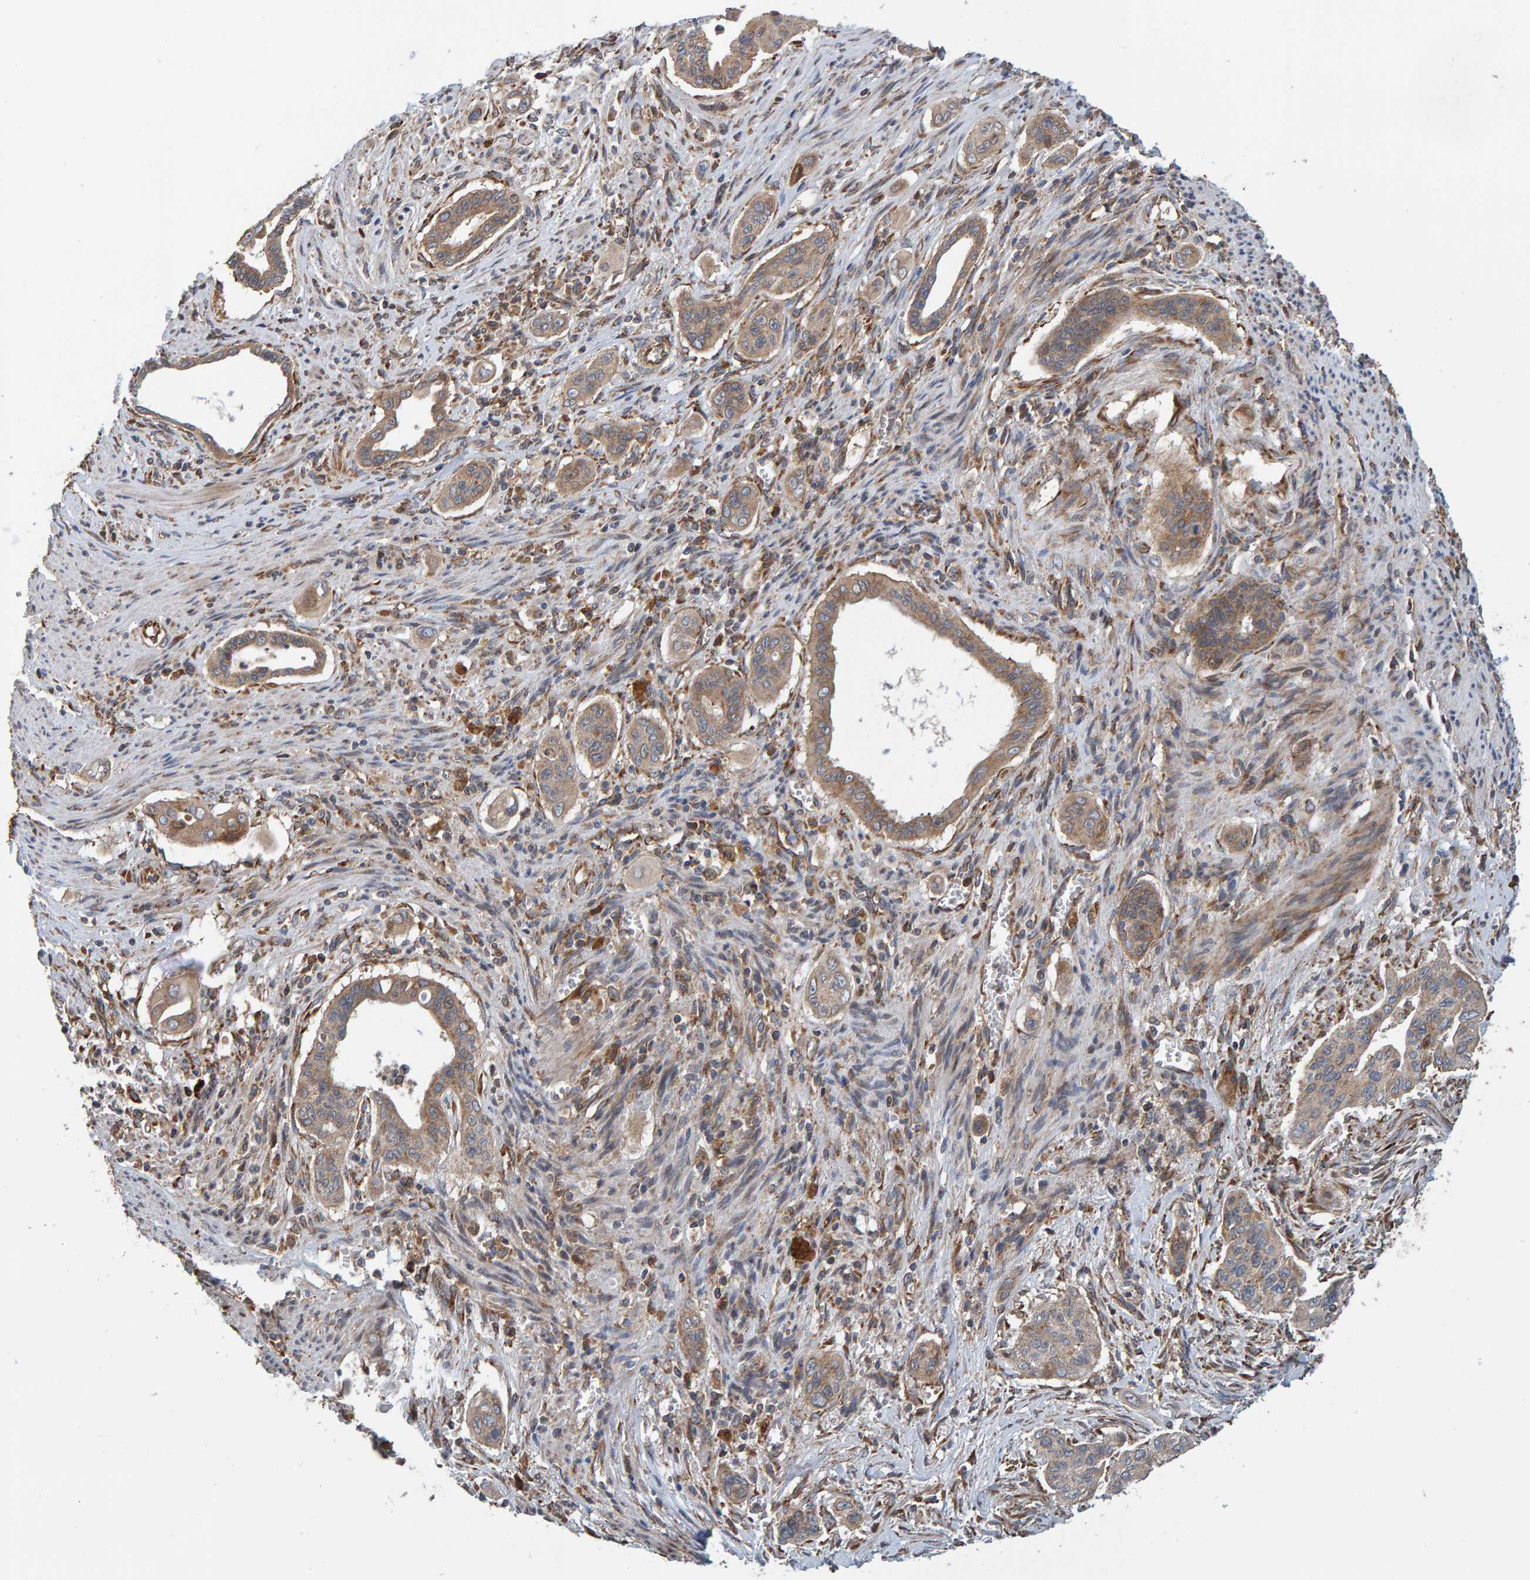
{"staining": {"intensity": "weak", "quantity": ">75%", "location": "cytoplasmic/membranous"}, "tissue": "pancreatic cancer", "cell_type": "Tumor cells", "image_type": "cancer", "snomed": [{"axis": "morphology", "description": "Adenocarcinoma, NOS"}, {"axis": "topography", "description": "Pancreas"}], "caption": "A high-resolution photomicrograph shows IHC staining of pancreatic adenocarcinoma, which demonstrates weak cytoplasmic/membranous expression in approximately >75% of tumor cells.", "gene": "MRPL45", "patient": {"sex": "male", "age": 77}}